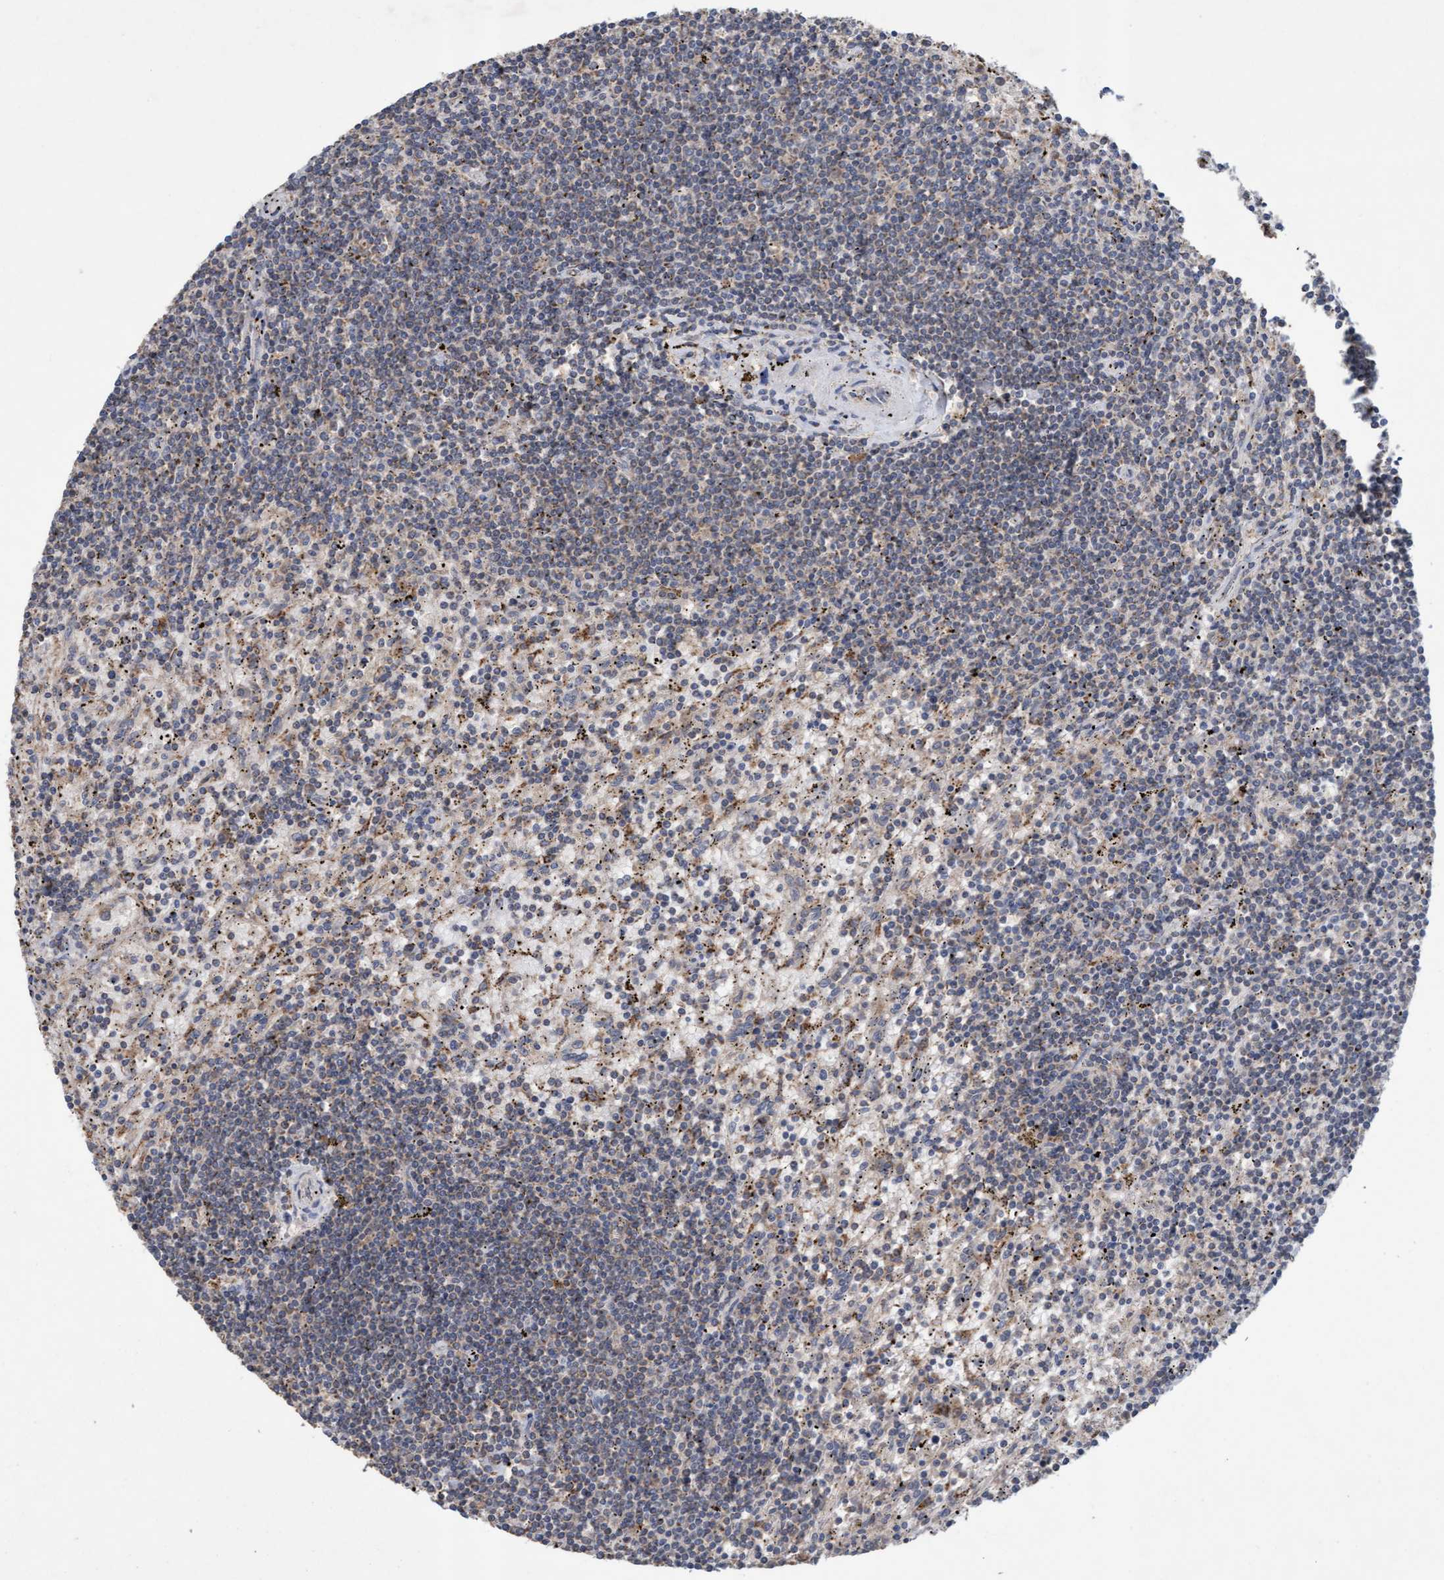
{"staining": {"intensity": "weak", "quantity": "25%-75%", "location": "cytoplasmic/membranous"}, "tissue": "lymphoma", "cell_type": "Tumor cells", "image_type": "cancer", "snomed": [{"axis": "morphology", "description": "Malignant lymphoma, non-Hodgkin's type, Low grade"}, {"axis": "topography", "description": "Spleen"}], "caption": "Tumor cells exhibit low levels of weak cytoplasmic/membranous expression in approximately 25%-75% of cells in lymphoma.", "gene": "ATPAF2", "patient": {"sex": "male", "age": 76}}